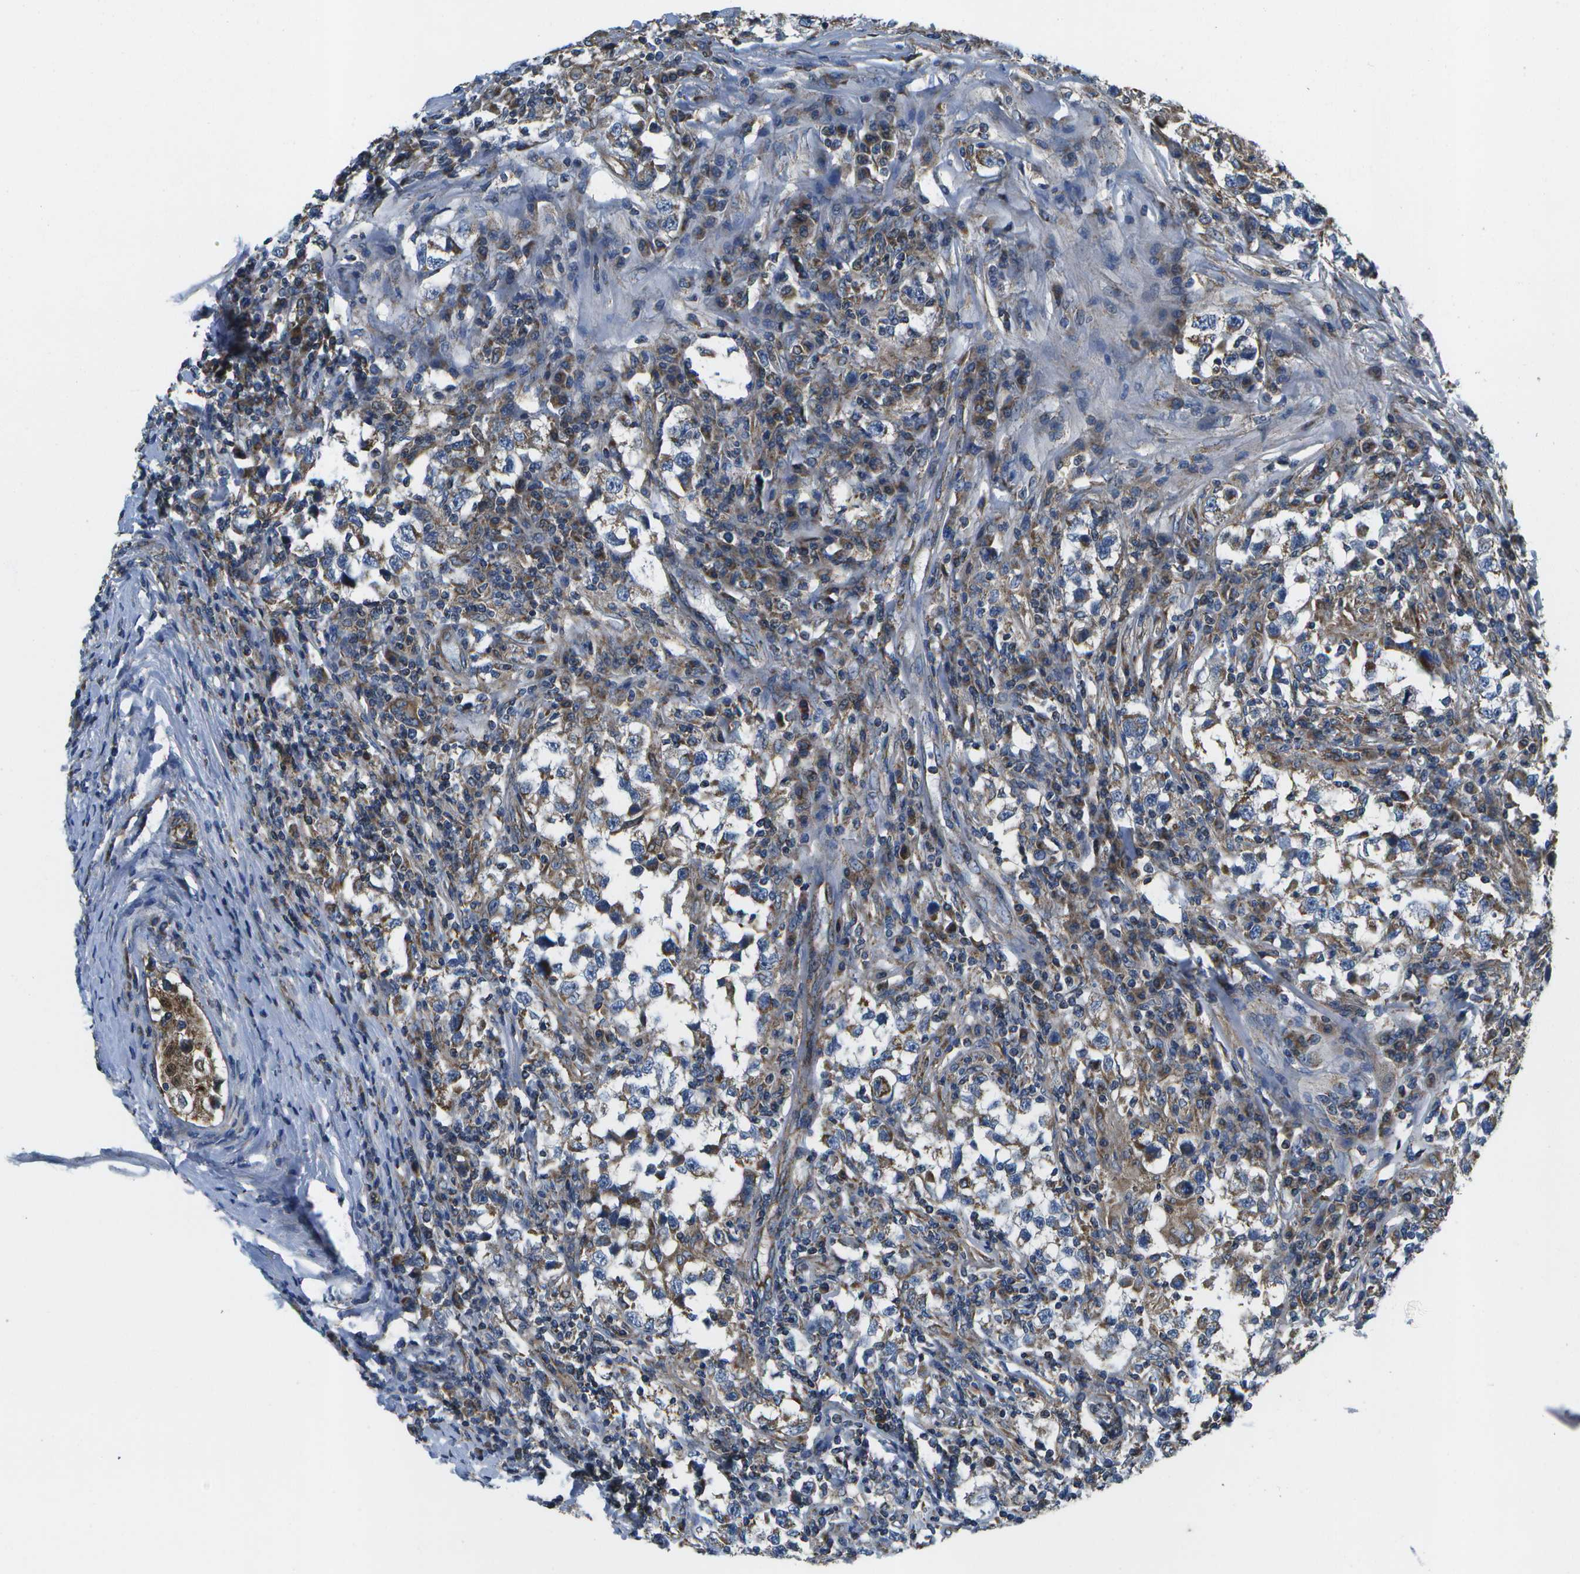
{"staining": {"intensity": "weak", "quantity": "25%-75%", "location": "cytoplasmic/membranous"}, "tissue": "testis cancer", "cell_type": "Tumor cells", "image_type": "cancer", "snomed": [{"axis": "morphology", "description": "Carcinoma, Embryonal, NOS"}, {"axis": "topography", "description": "Testis"}], "caption": "Weak cytoplasmic/membranous staining is appreciated in approximately 25%-75% of tumor cells in embryonal carcinoma (testis).", "gene": "MVK", "patient": {"sex": "male", "age": 21}}